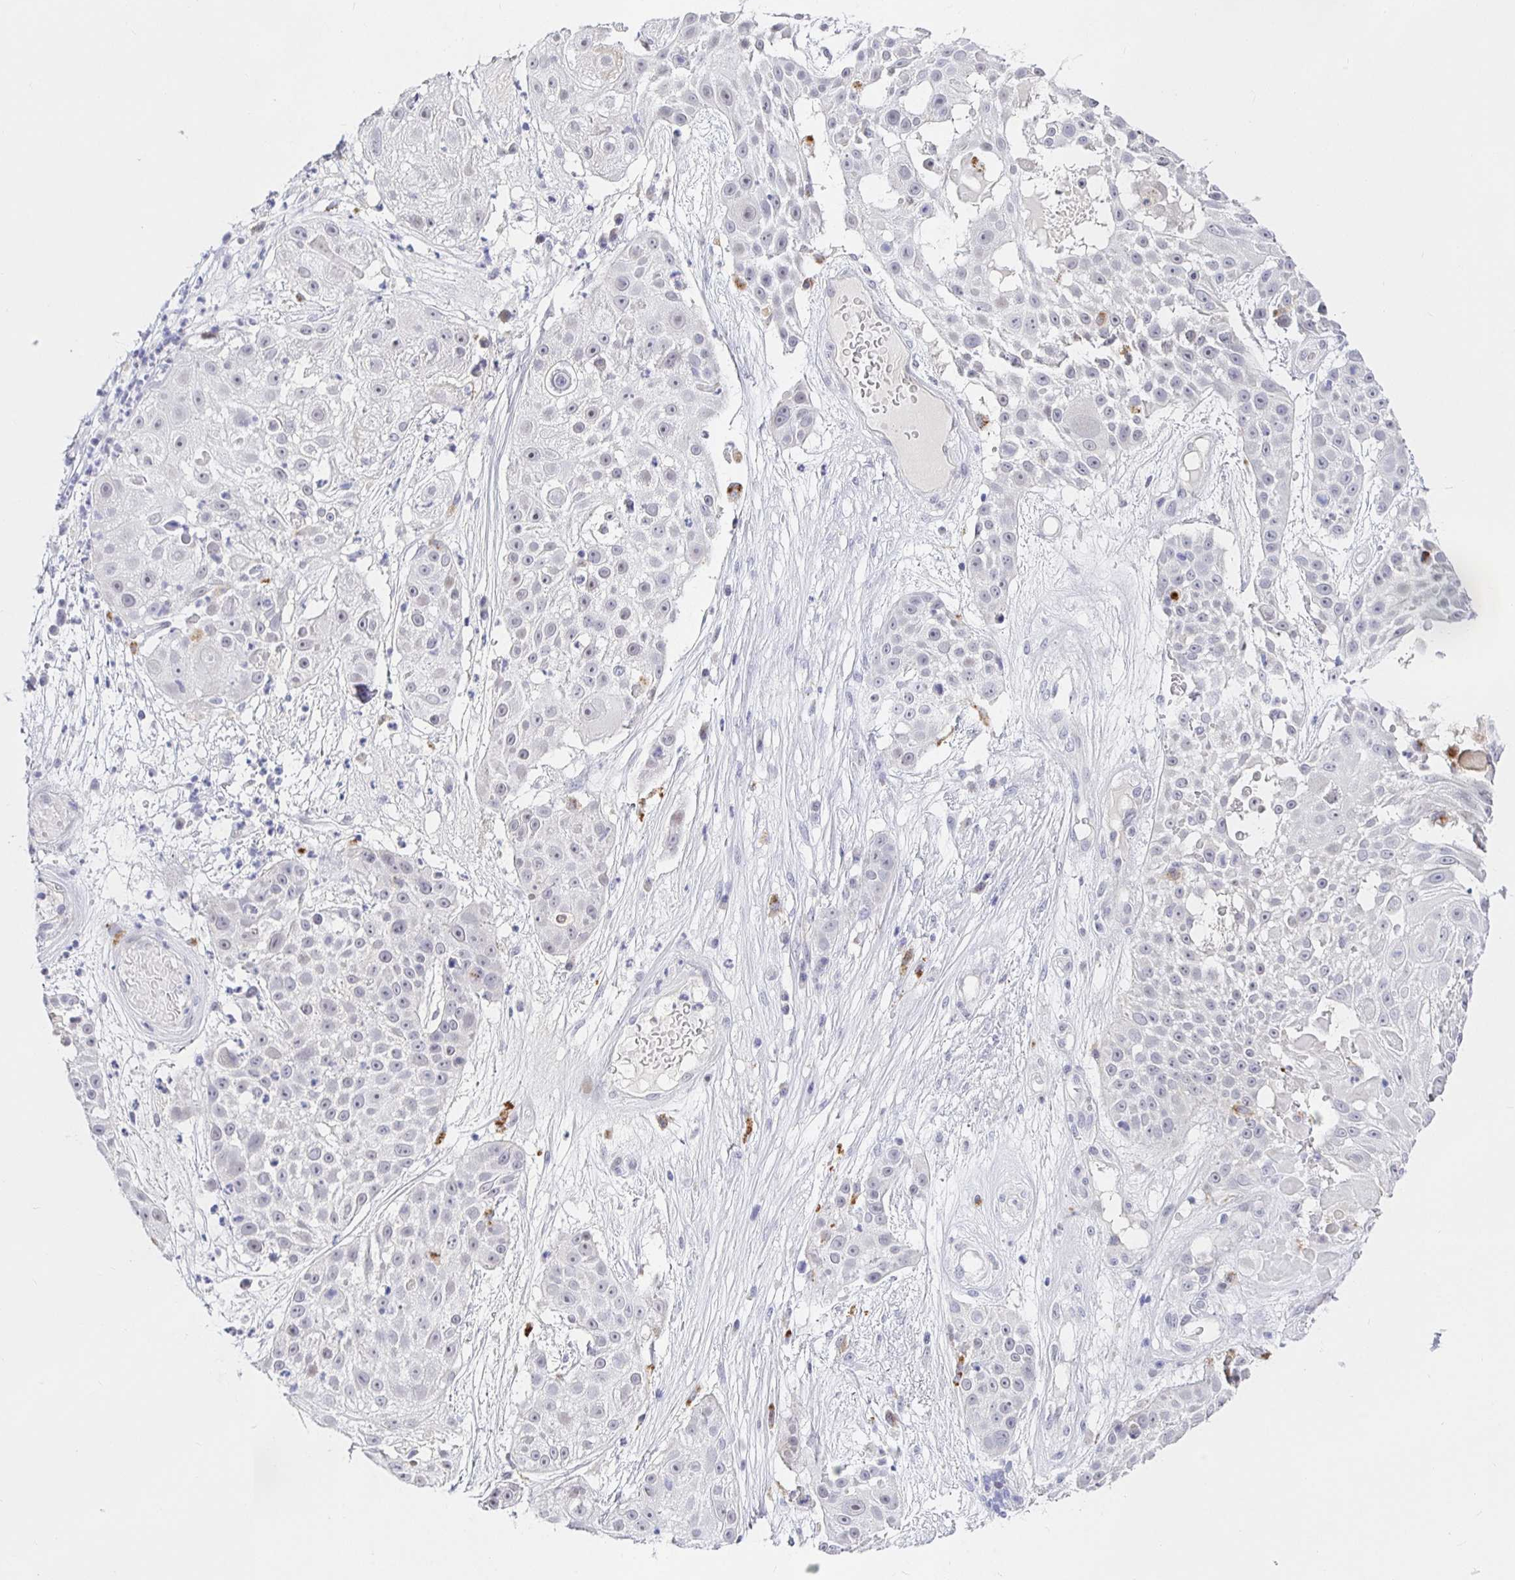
{"staining": {"intensity": "negative", "quantity": "none", "location": "none"}, "tissue": "skin cancer", "cell_type": "Tumor cells", "image_type": "cancer", "snomed": [{"axis": "morphology", "description": "Squamous cell carcinoma, NOS"}, {"axis": "topography", "description": "Skin"}], "caption": "This photomicrograph is of skin cancer (squamous cell carcinoma) stained with immunohistochemistry (IHC) to label a protein in brown with the nuclei are counter-stained blue. There is no staining in tumor cells. (IHC, brightfield microscopy, high magnification).", "gene": "KBTBD13", "patient": {"sex": "female", "age": 86}}